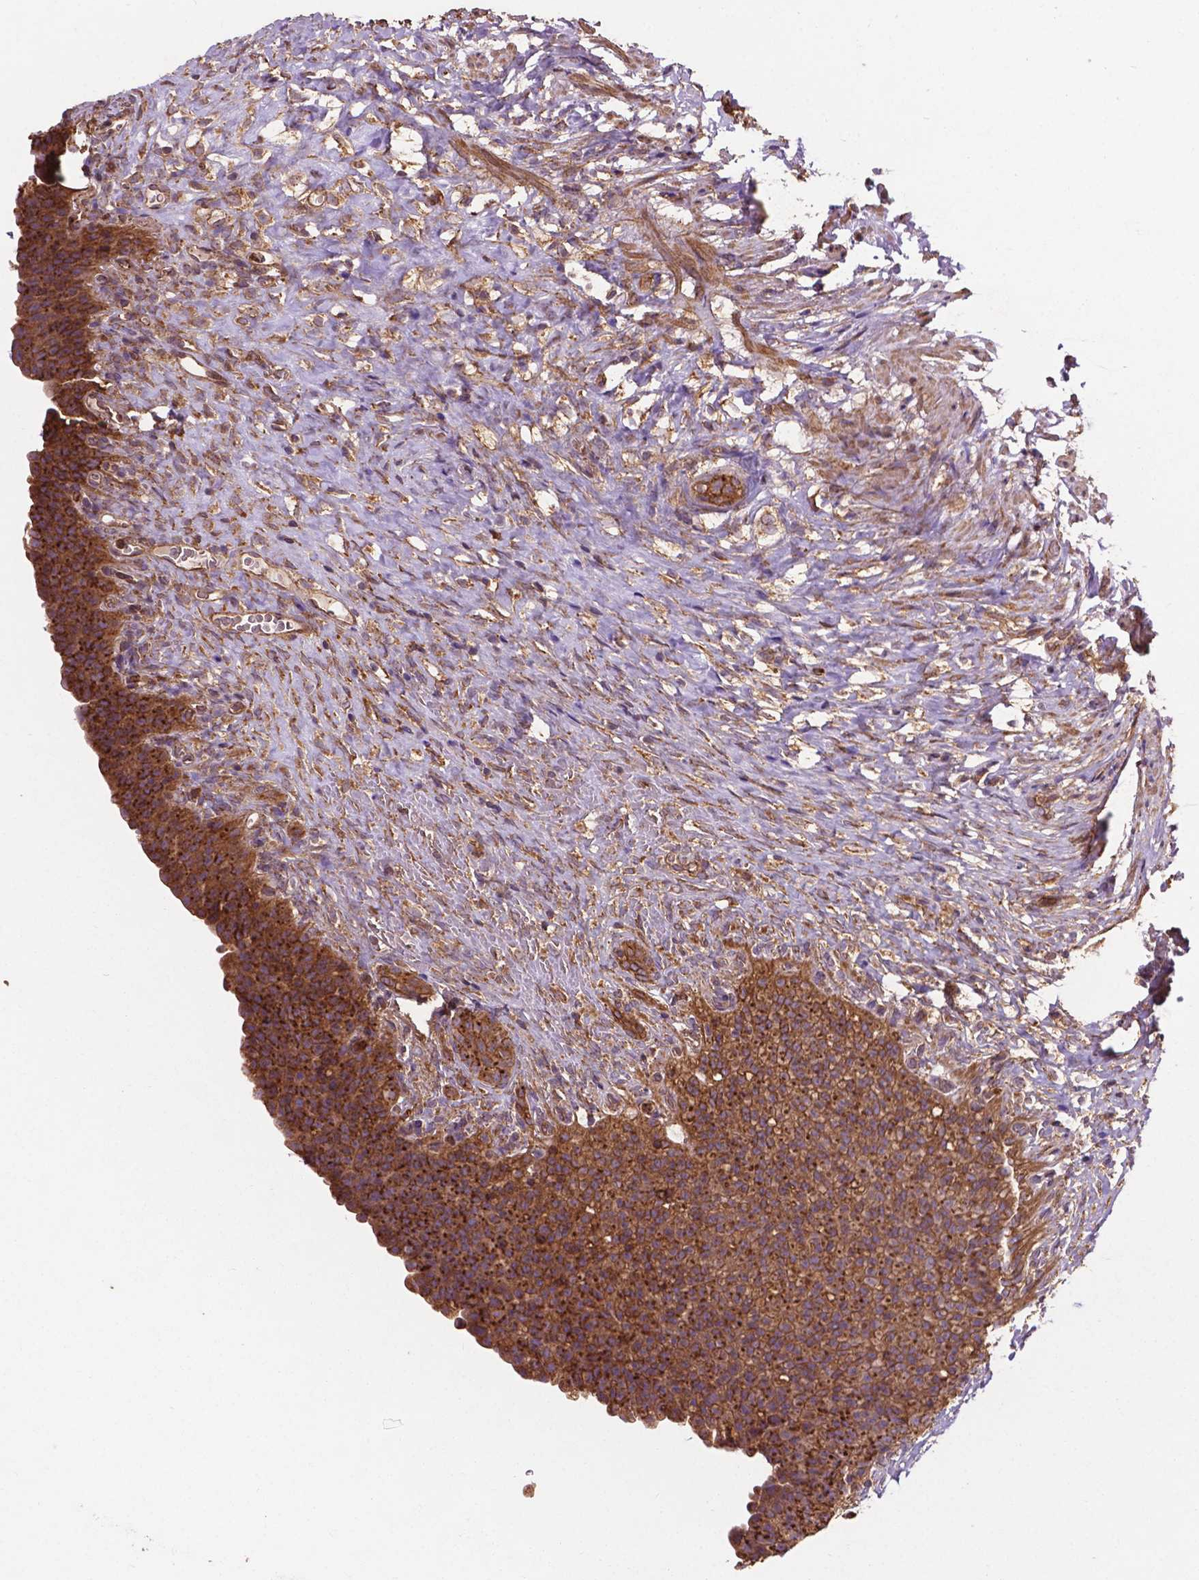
{"staining": {"intensity": "strong", "quantity": "25%-75%", "location": "cytoplasmic/membranous"}, "tissue": "urinary bladder", "cell_type": "Urothelial cells", "image_type": "normal", "snomed": [{"axis": "morphology", "description": "Normal tissue, NOS"}, {"axis": "topography", "description": "Urinary bladder"}, {"axis": "topography", "description": "Prostate"}], "caption": "This histopathology image displays immunohistochemistry staining of normal human urinary bladder, with high strong cytoplasmic/membranous expression in approximately 25%-75% of urothelial cells.", "gene": "CCDC71L", "patient": {"sex": "male", "age": 76}}